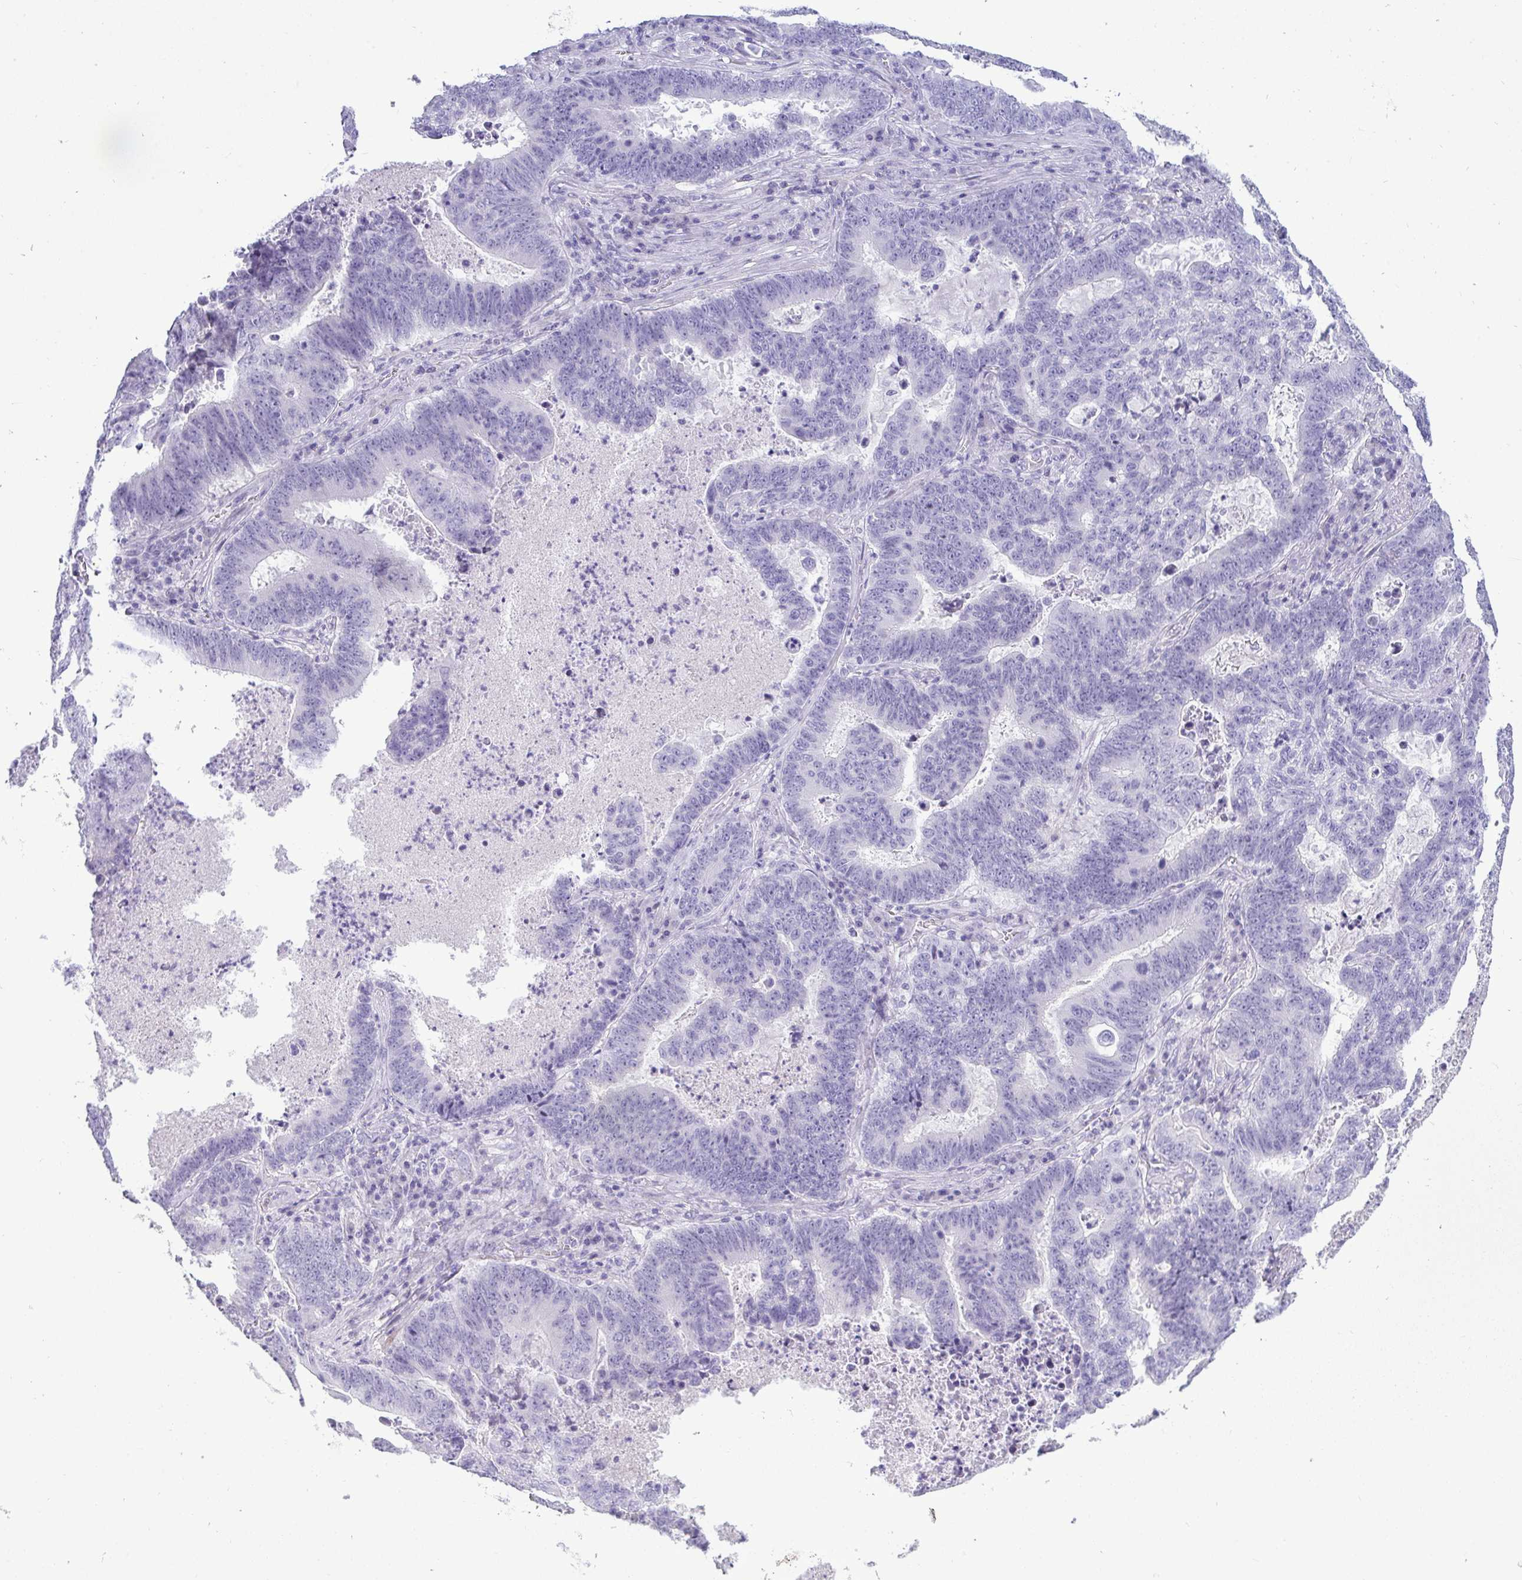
{"staining": {"intensity": "negative", "quantity": "none", "location": "none"}, "tissue": "lung cancer", "cell_type": "Tumor cells", "image_type": "cancer", "snomed": [{"axis": "morphology", "description": "Aneuploidy"}, {"axis": "morphology", "description": "Adenocarcinoma, NOS"}, {"axis": "morphology", "description": "Adenocarcinoma primary or metastatic"}, {"axis": "topography", "description": "Lung"}], "caption": "The immunohistochemistry histopathology image has no significant staining in tumor cells of adenocarcinoma primary or metastatic (lung) tissue.", "gene": "HSPB6", "patient": {"sex": "female", "age": 75}}